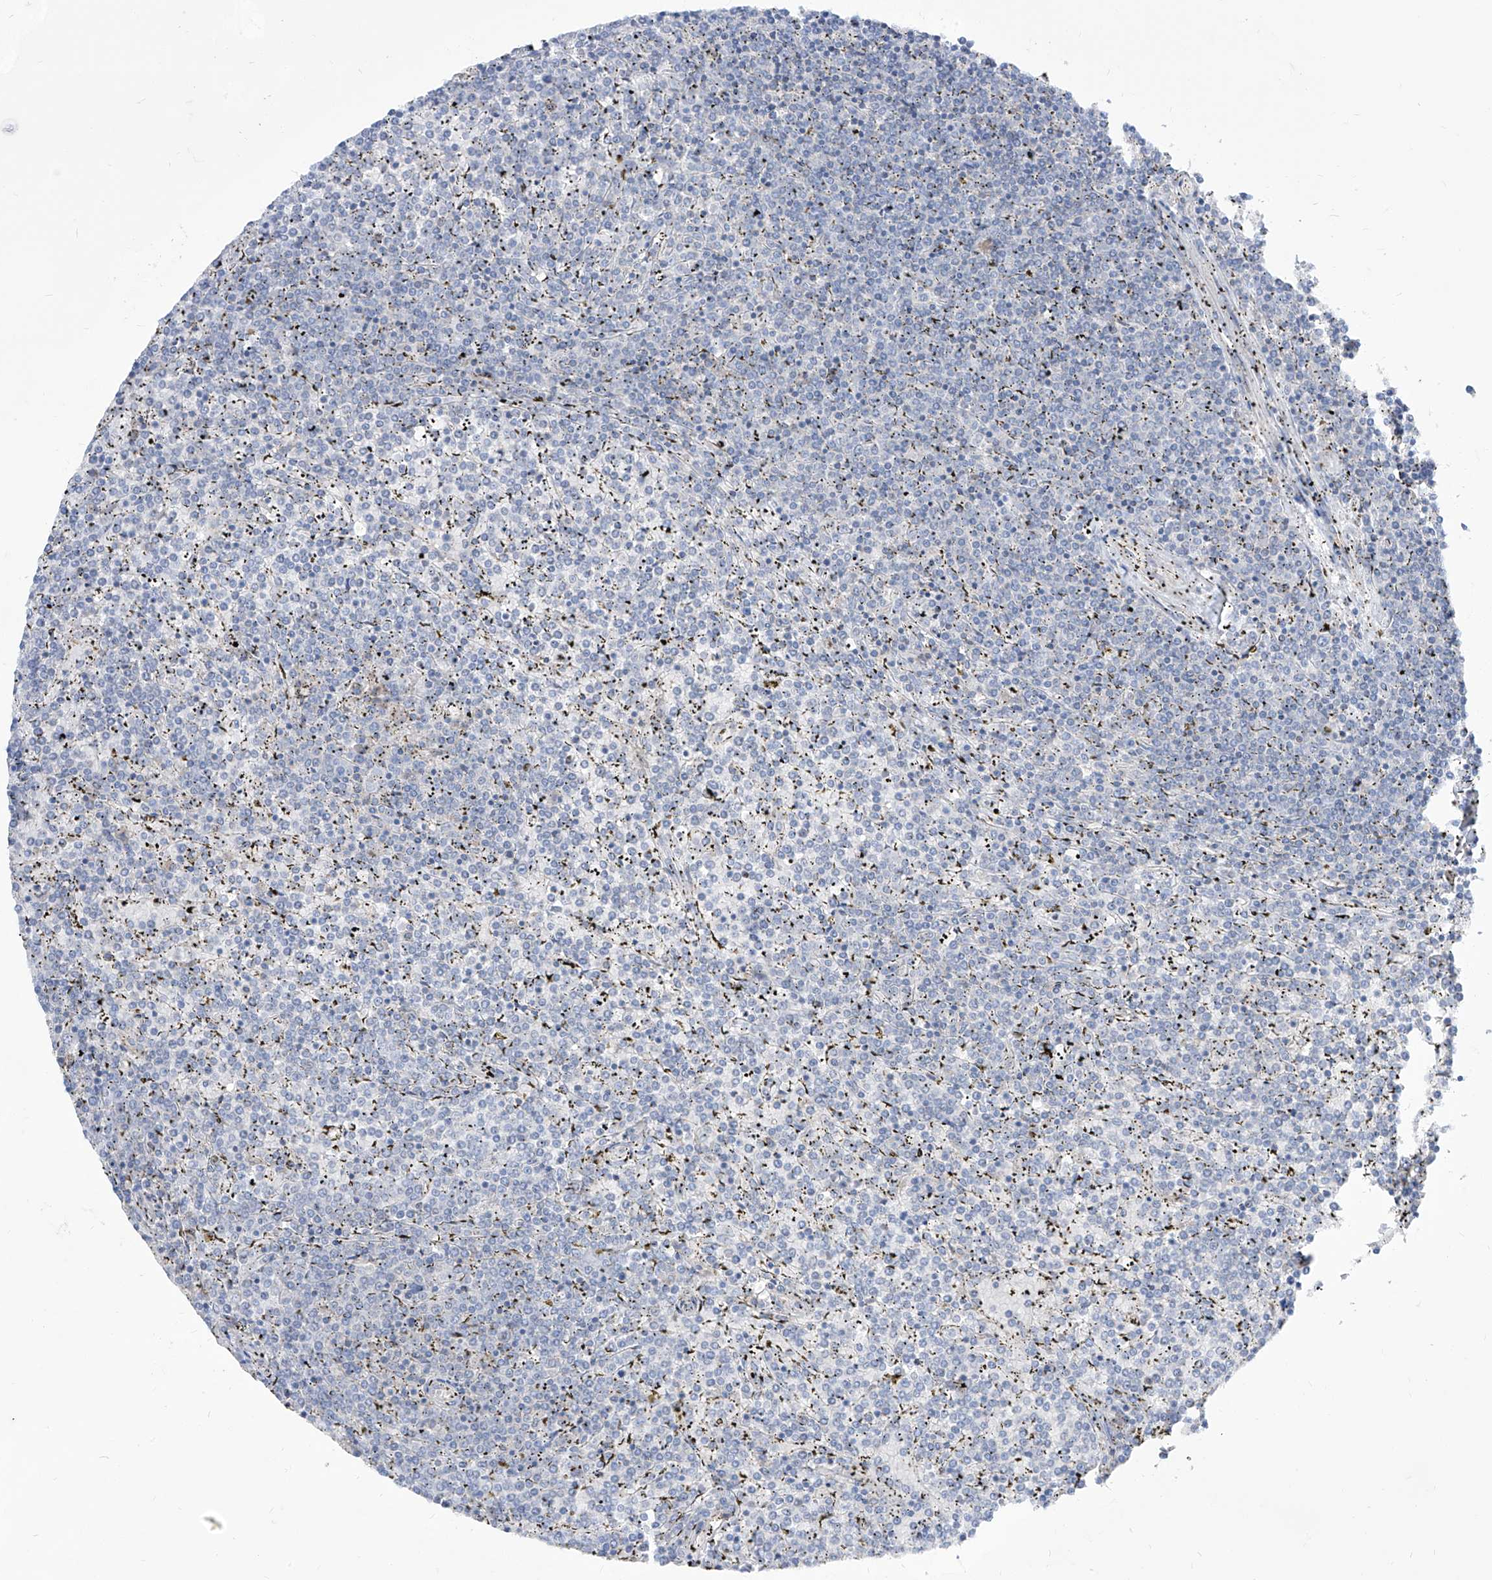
{"staining": {"intensity": "negative", "quantity": "none", "location": "none"}, "tissue": "lymphoma", "cell_type": "Tumor cells", "image_type": "cancer", "snomed": [{"axis": "morphology", "description": "Malignant lymphoma, non-Hodgkin's type, Low grade"}, {"axis": "topography", "description": "Spleen"}], "caption": "Tumor cells show no significant staining in low-grade malignant lymphoma, non-Hodgkin's type. Nuclei are stained in blue.", "gene": "BROX", "patient": {"sex": "female", "age": 19}}